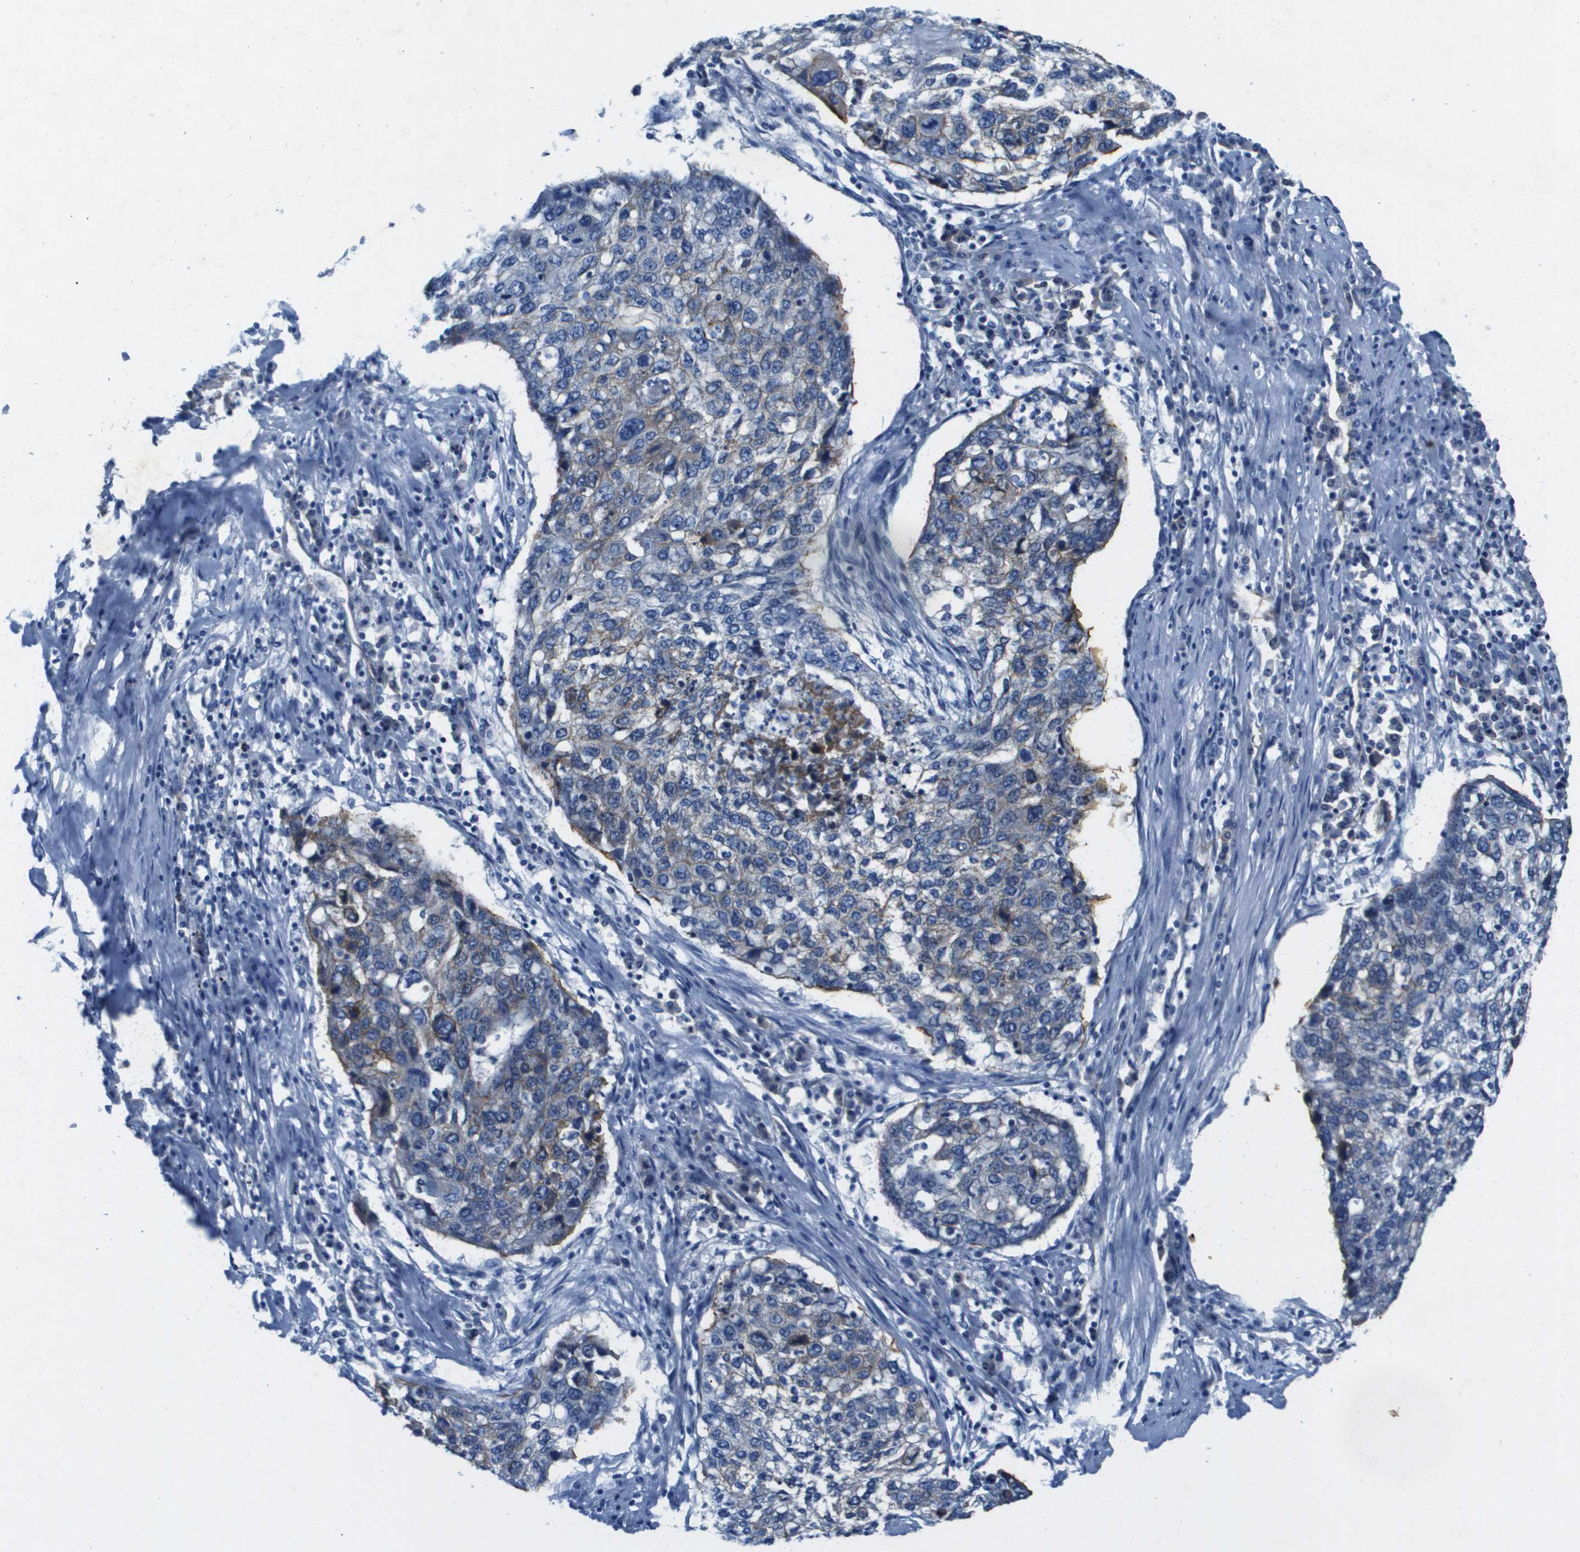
{"staining": {"intensity": "weak", "quantity": "<25%", "location": "cytoplasmic/membranous"}, "tissue": "lung cancer", "cell_type": "Tumor cells", "image_type": "cancer", "snomed": [{"axis": "morphology", "description": "Squamous cell carcinoma, NOS"}, {"axis": "topography", "description": "Lung"}], "caption": "Tumor cells show no significant staining in squamous cell carcinoma (lung).", "gene": "ITGA6", "patient": {"sex": "female", "age": 63}}